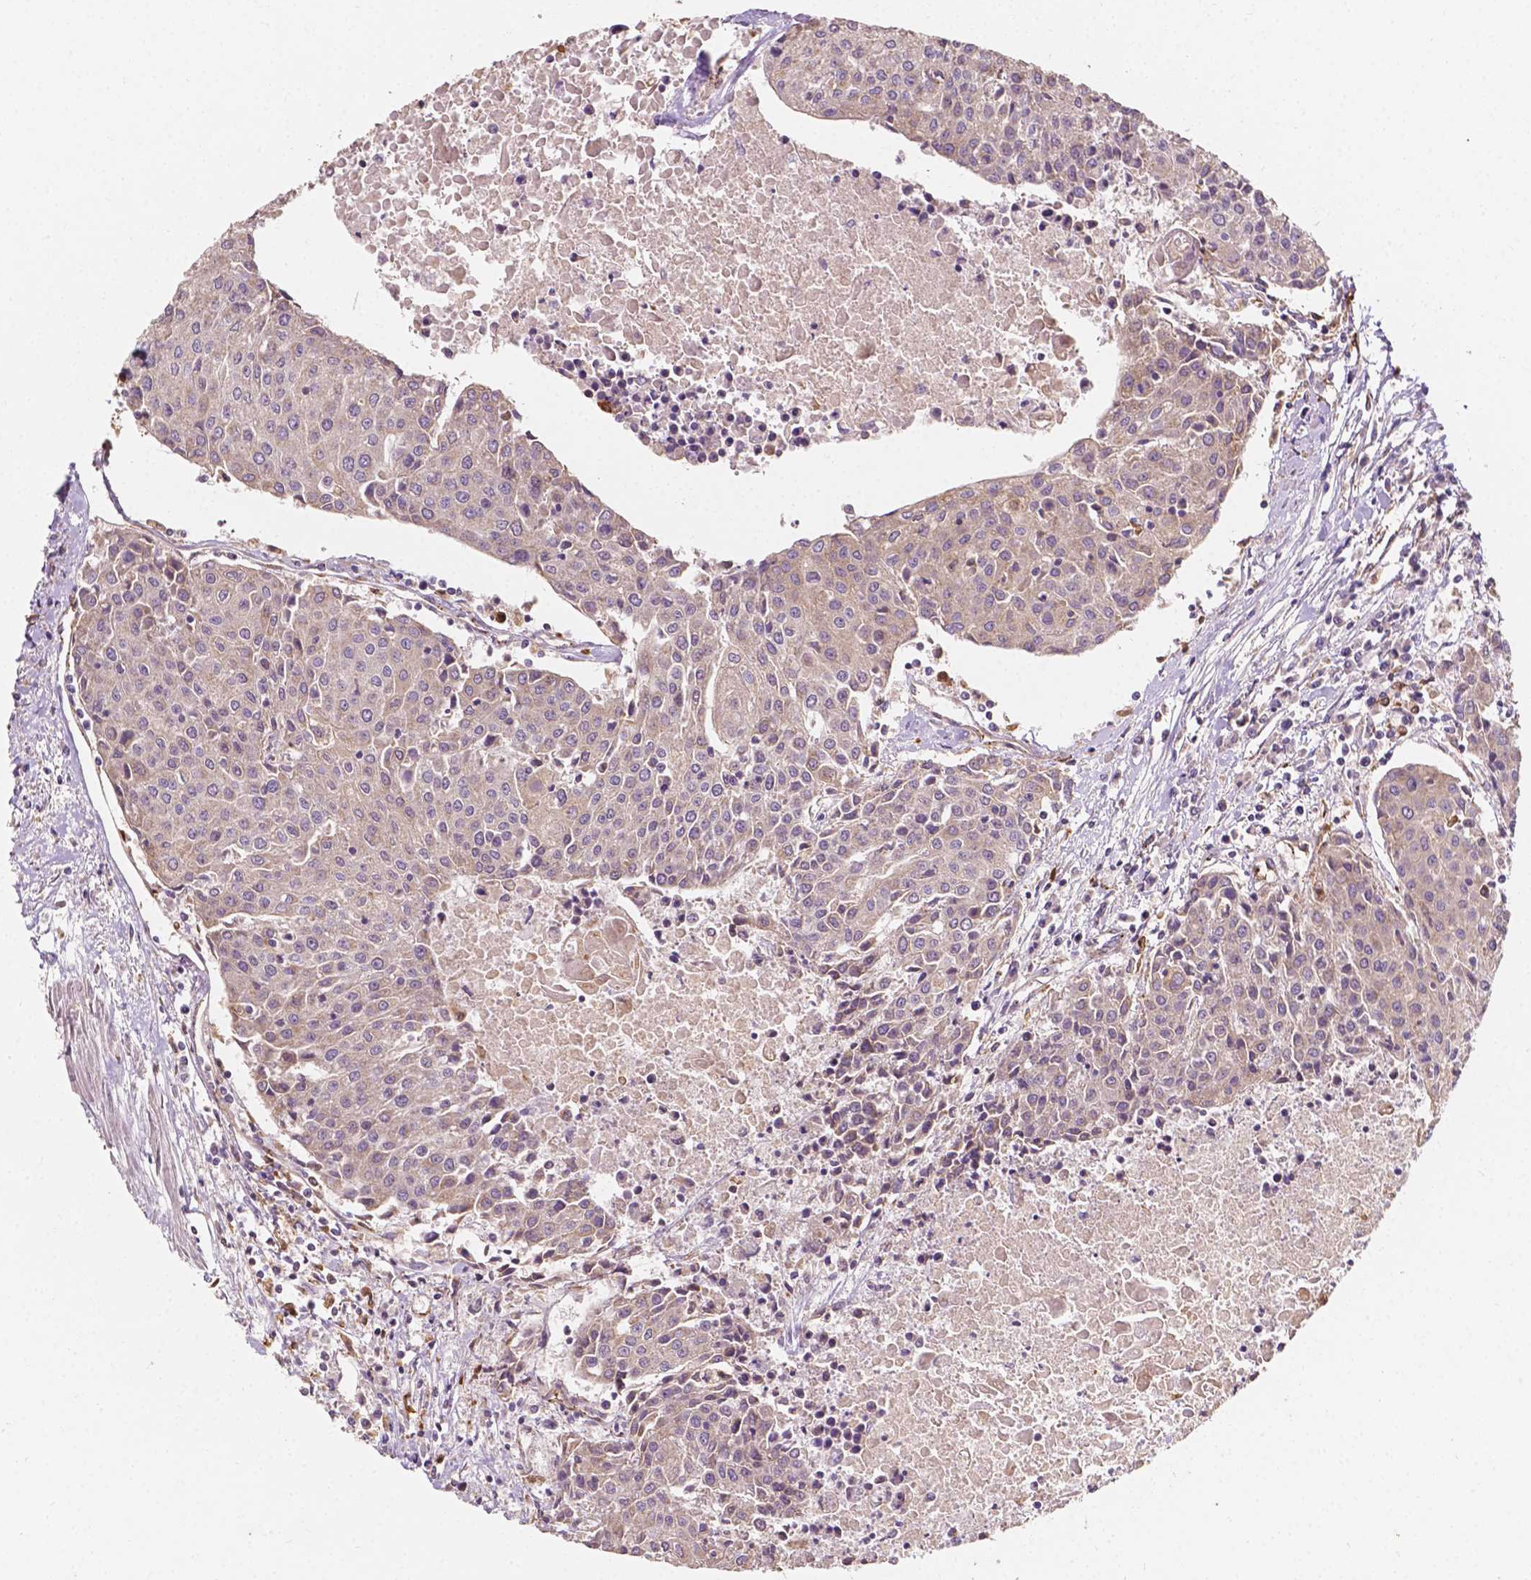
{"staining": {"intensity": "weak", "quantity": "<25%", "location": "cytoplasmic/membranous"}, "tissue": "urothelial cancer", "cell_type": "Tumor cells", "image_type": "cancer", "snomed": [{"axis": "morphology", "description": "Urothelial carcinoma, High grade"}, {"axis": "topography", "description": "Urinary bladder"}], "caption": "Immunohistochemistry photomicrograph of neoplastic tissue: human urothelial cancer stained with DAB (3,3'-diaminobenzidine) demonstrates no significant protein expression in tumor cells.", "gene": "SLC22A4", "patient": {"sex": "female", "age": 85}}